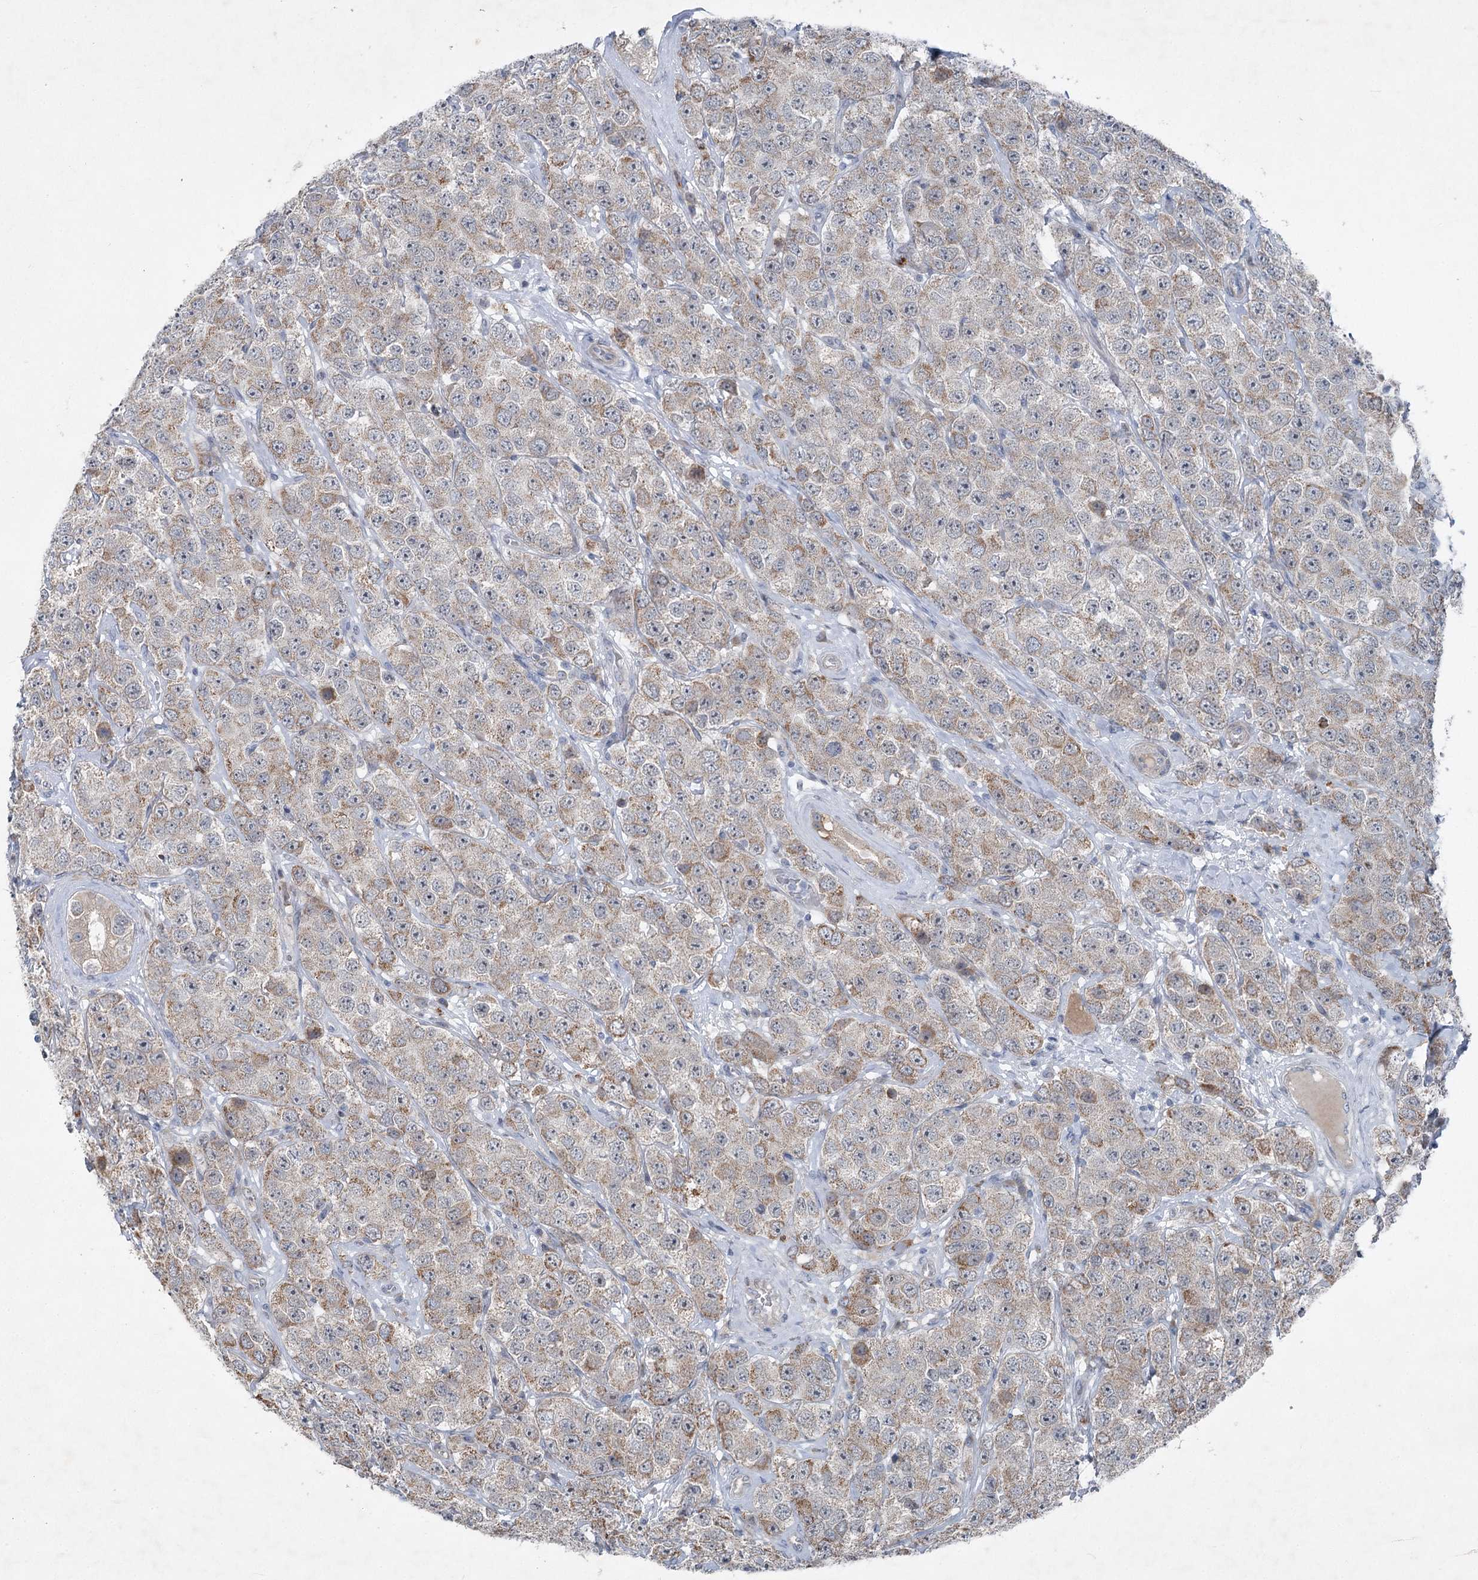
{"staining": {"intensity": "weak", "quantity": "25%-75%", "location": "cytoplasmic/membranous"}, "tissue": "testis cancer", "cell_type": "Tumor cells", "image_type": "cancer", "snomed": [{"axis": "morphology", "description": "Seminoma, NOS"}, {"axis": "topography", "description": "Testis"}], "caption": "The histopathology image demonstrates staining of testis cancer, revealing weak cytoplasmic/membranous protein expression (brown color) within tumor cells. The protein of interest is stained brown, and the nuclei are stained in blue (DAB IHC with brightfield microscopy, high magnification).", "gene": "PLA2G12A", "patient": {"sex": "male", "age": 28}}